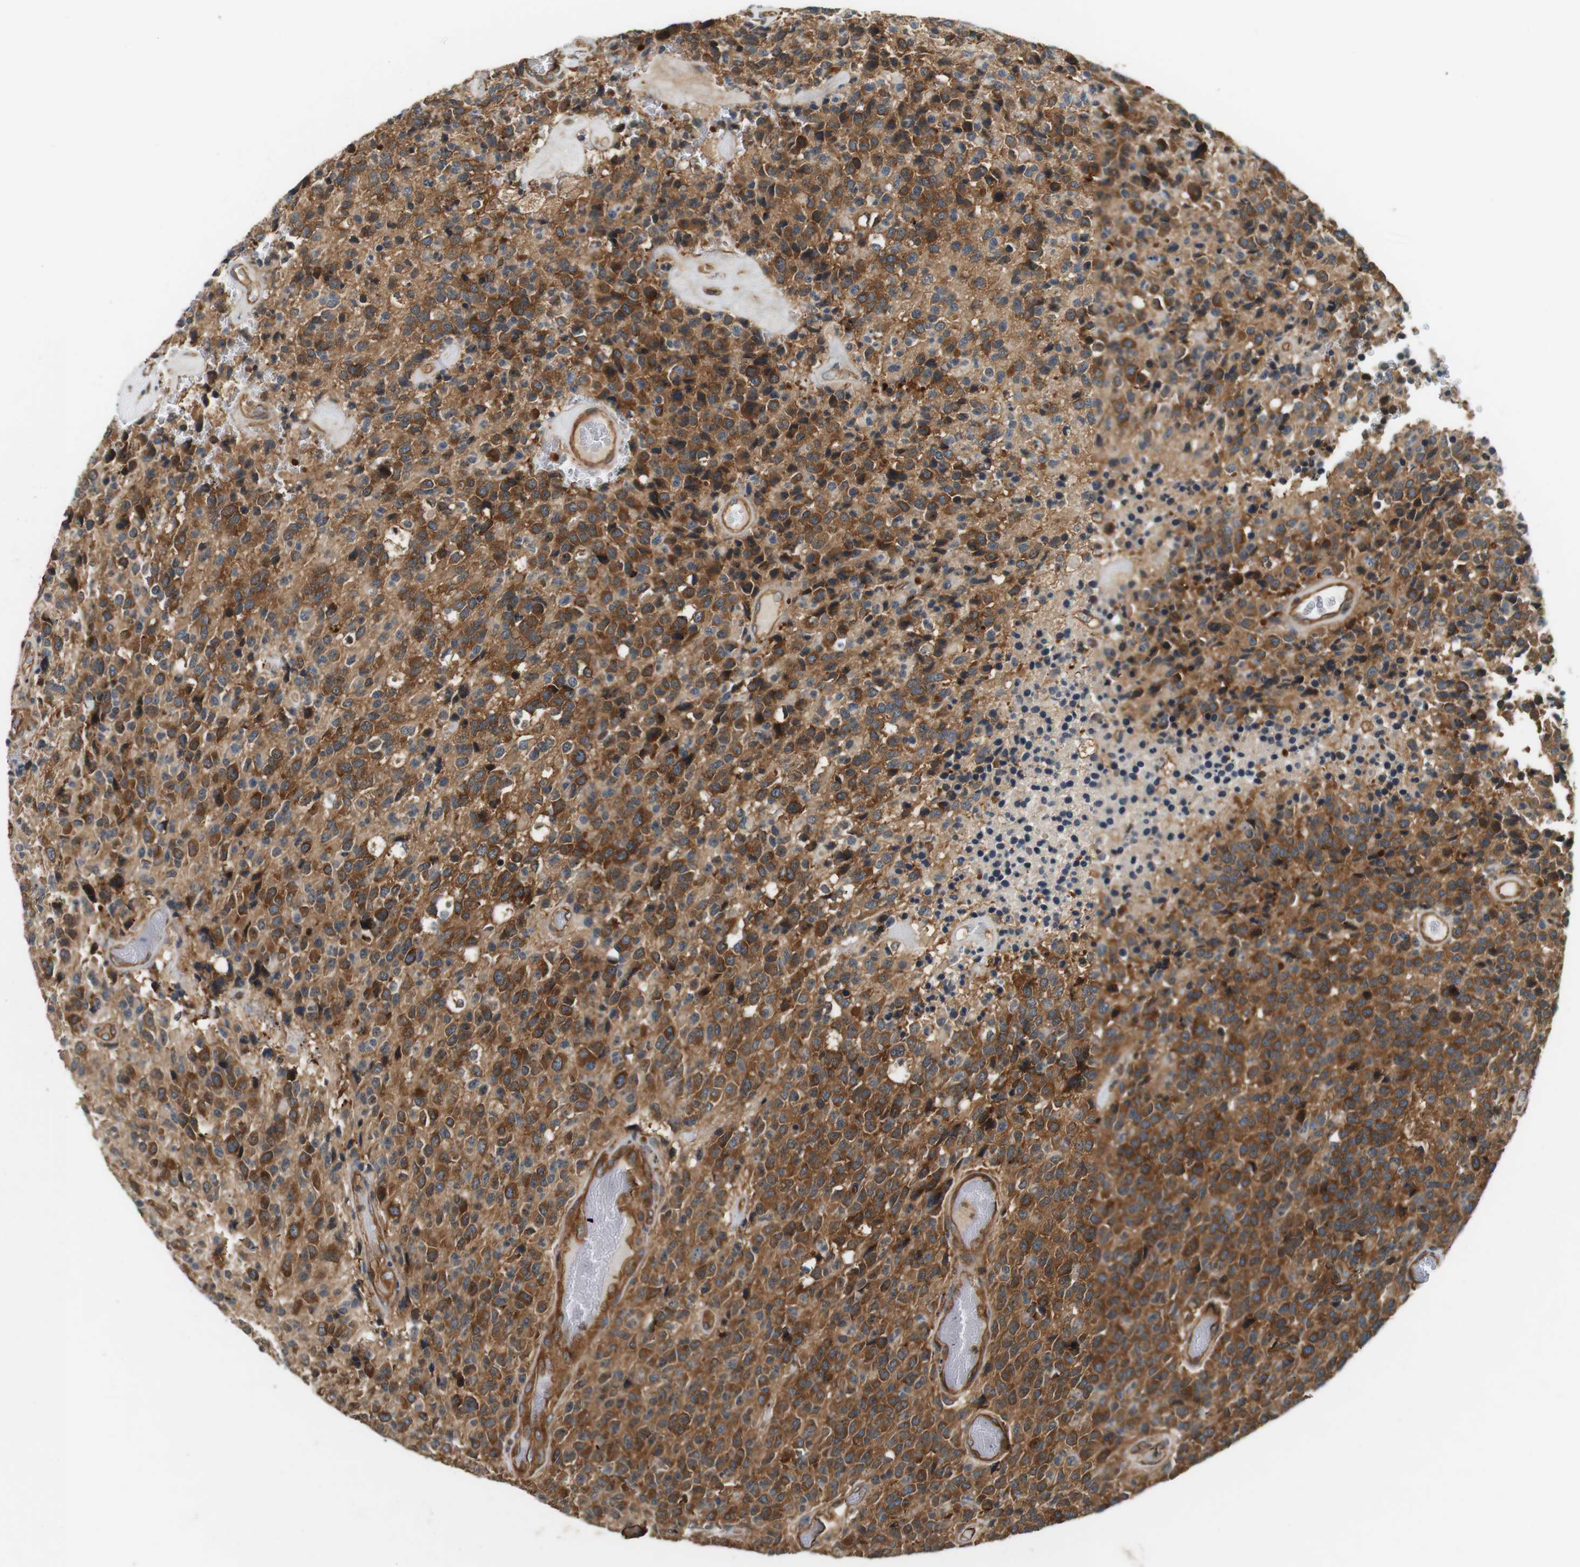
{"staining": {"intensity": "strong", "quantity": "25%-75%", "location": "cytoplasmic/membranous"}, "tissue": "glioma", "cell_type": "Tumor cells", "image_type": "cancer", "snomed": [{"axis": "morphology", "description": "Glioma, malignant, High grade"}, {"axis": "topography", "description": "pancreas cauda"}], "caption": "Immunohistochemistry (DAB (3,3'-diaminobenzidine)) staining of glioma shows strong cytoplasmic/membranous protein expression in approximately 25%-75% of tumor cells.", "gene": "PA2G4", "patient": {"sex": "male", "age": 60}}